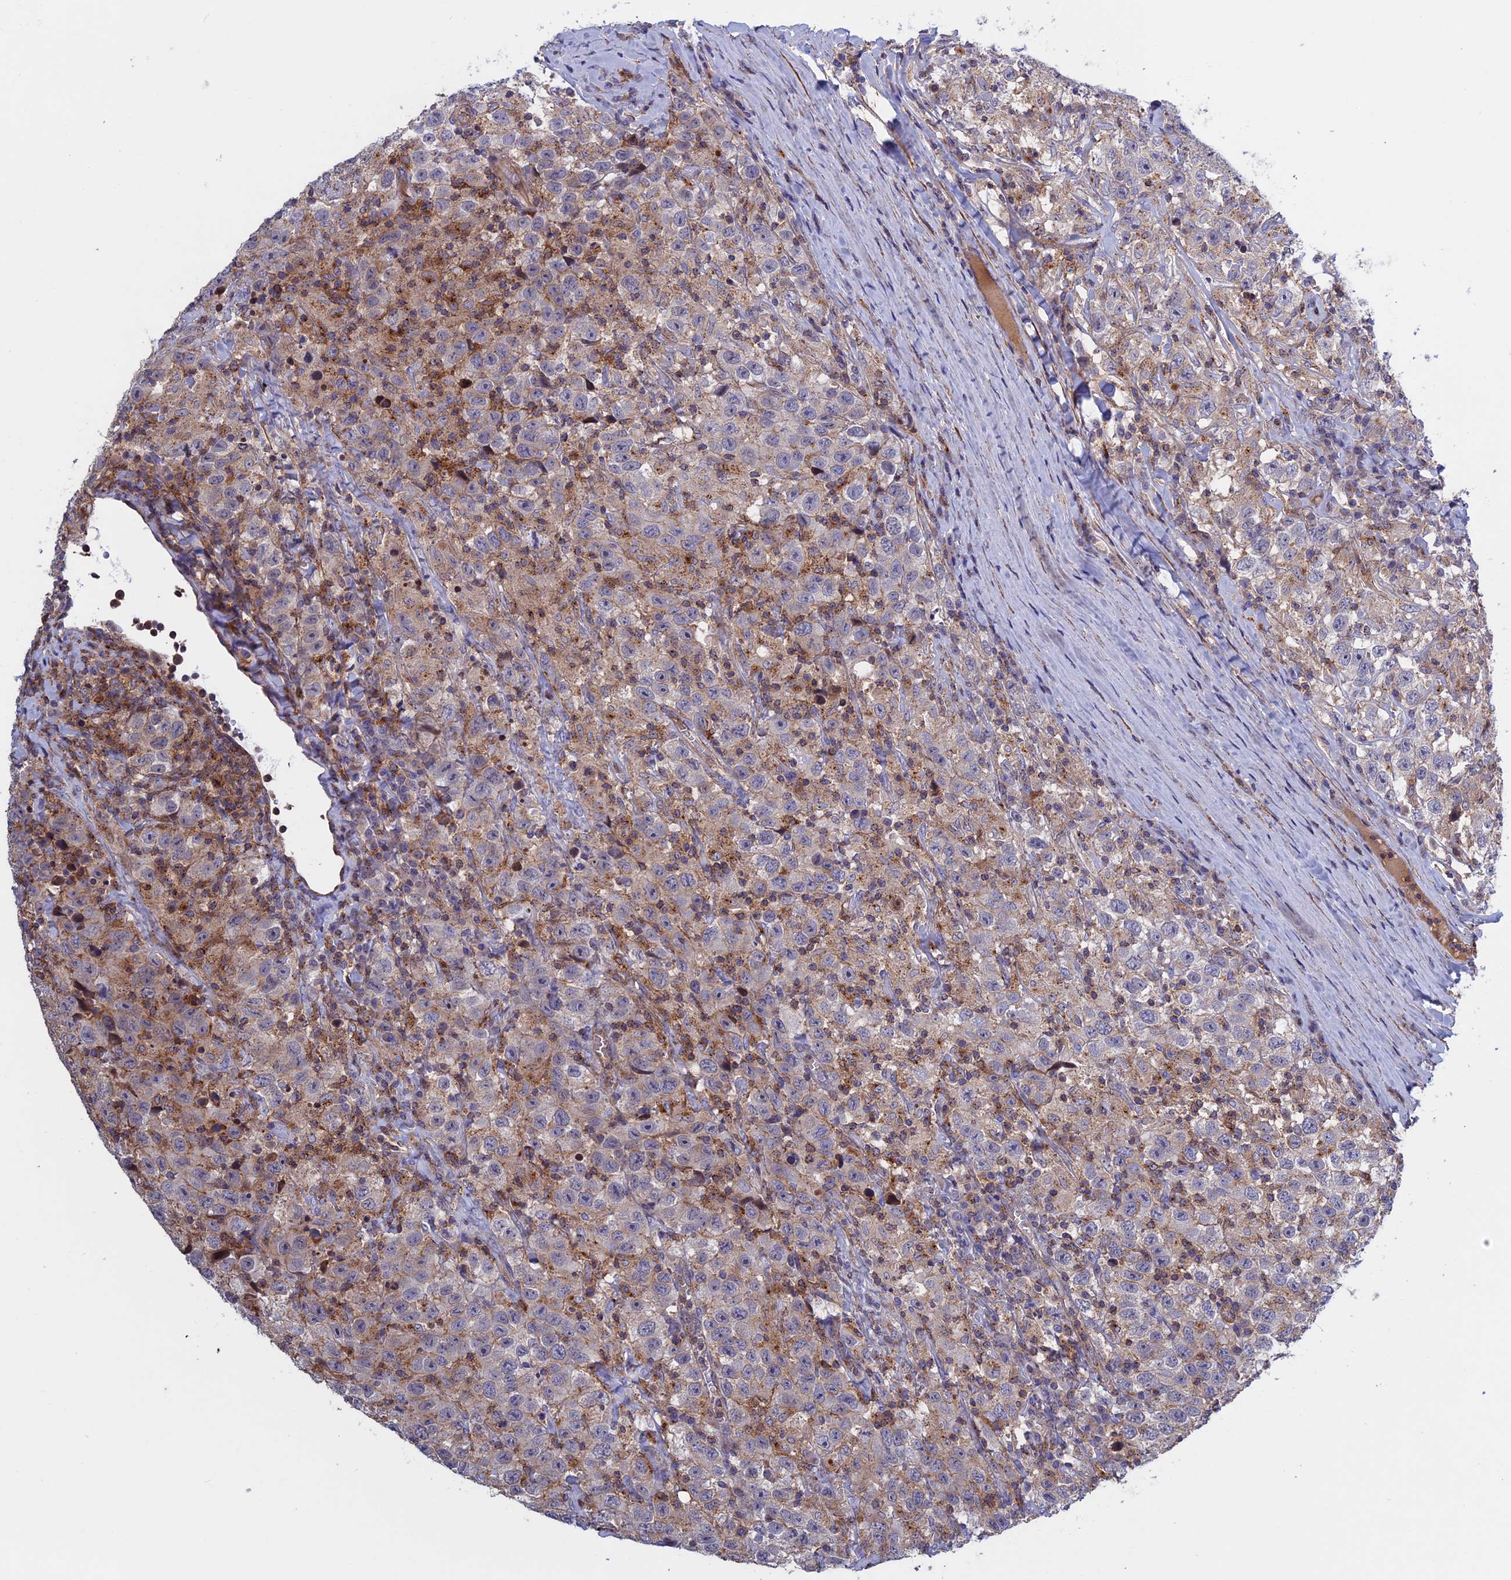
{"staining": {"intensity": "weak", "quantity": "<25%", "location": "cytoplasmic/membranous"}, "tissue": "testis cancer", "cell_type": "Tumor cells", "image_type": "cancer", "snomed": [{"axis": "morphology", "description": "Seminoma, NOS"}, {"axis": "topography", "description": "Testis"}], "caption": "This is an immunohistochemistry photomicrograph of testis cancer. There is no expression in tumor cells.", "gene": "LYPD5", "patient": {"sex": "male", "age": 41}}